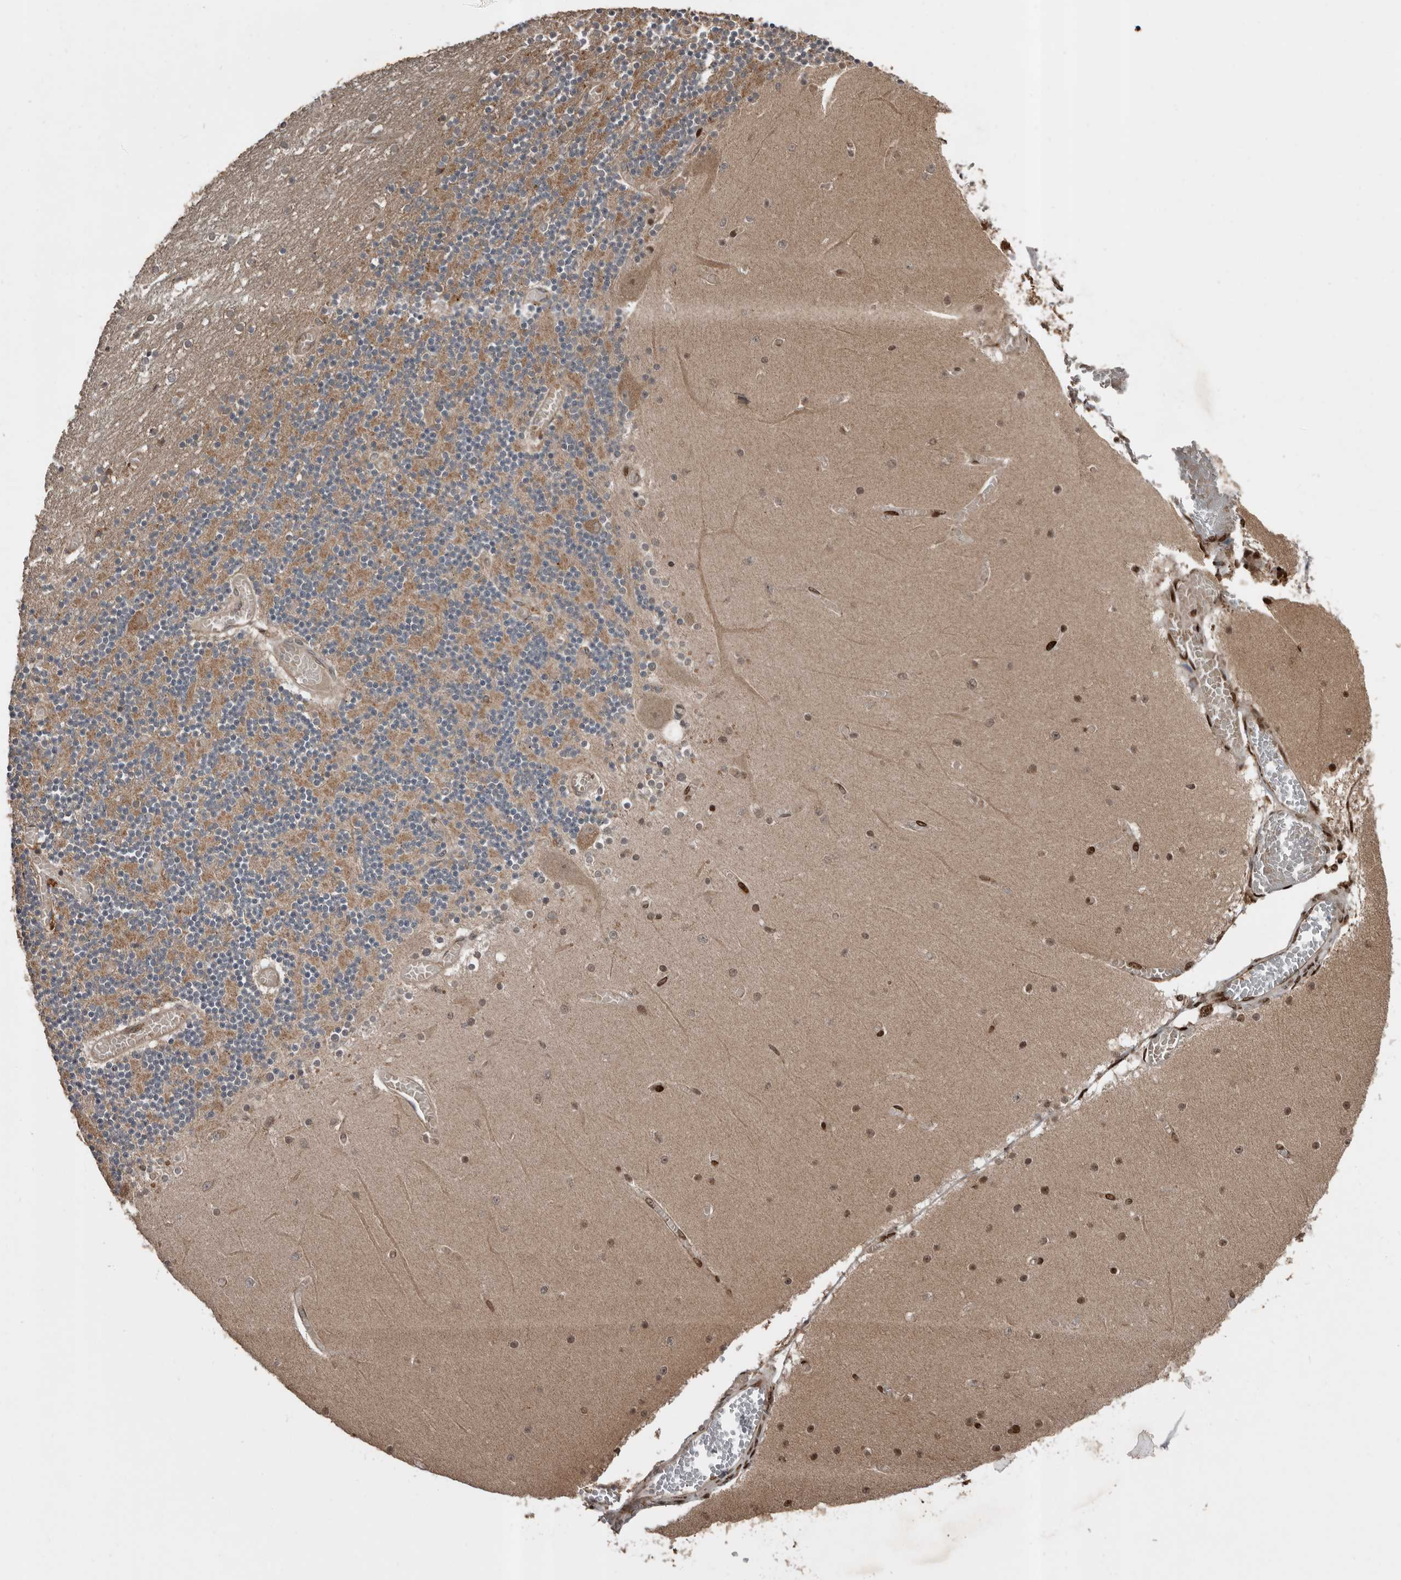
{"staining": {"intensity": "moderate", "quantity": "25%-75%", "location": "cytoplasmic/membranous"}, "tissue": "cerebellum", "cell_type": "Cells in granular layer", "image_type": "normal", "snomed": [{"axis": "morphology", "description": "Normal tissue, NOS"}, {"axis": "topography", "description": "Cerebellum"}], "caption": "A high-resolution image shows immunohistochemistry staining of benign cerebellum, which reveals moderate cytoplasmic/membranous staining in about 25%-75% of cells in granular layer. The protein of interest is stained brown, and the nuclei are stained in blue (DAB (3,3'-diaminobenzidine) IHC with brightfield microscopy, high magnification).", "gene": "CCDC190", "patient": {"sex": "female", "age": 28}}